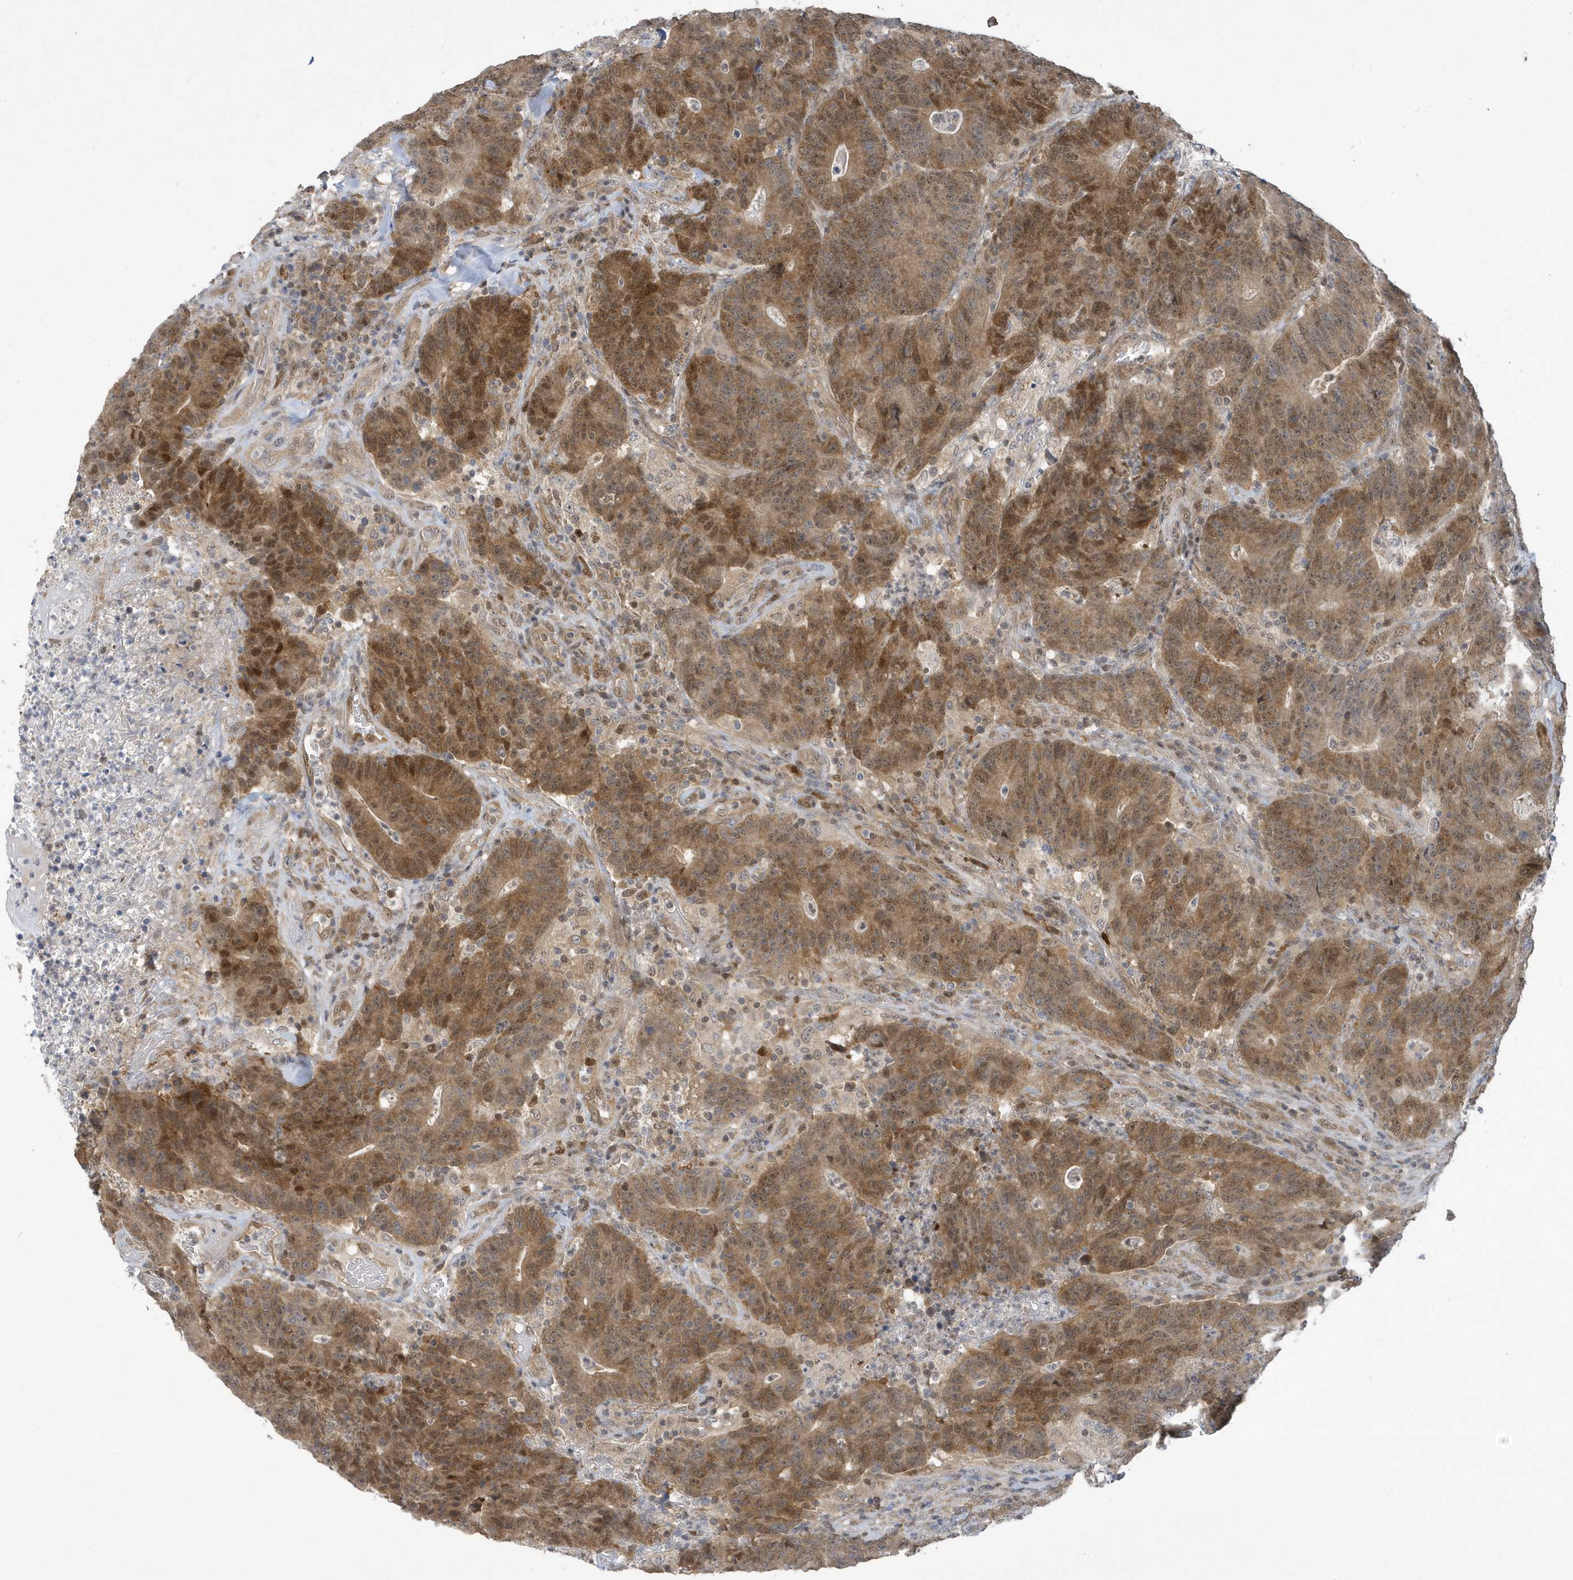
{"staining": {"intensity": "moderate", "quantity": ">75%", "location": "cytoplasmic/membranous,nuclear"}, "tissue": "colorectal cancer", "cell_type": "Tumor cells", "image_type": "cancer", "snomed": [{"axis": "morphology", "description": "Normal tissue, NOS"}, {"axis": "morphology", "description": "Adenocarcinoma, NOS"}, {"axis": "topography", "description": "Colon"}], "caption": "Colorectal cancer stained with a brown dye displays moderate cytoplasmic/membranous and nuclear positive staining in about >75% of tumor cells.", "gene": "NCOA7", "patient": {"sex": "female", "age": 75}}